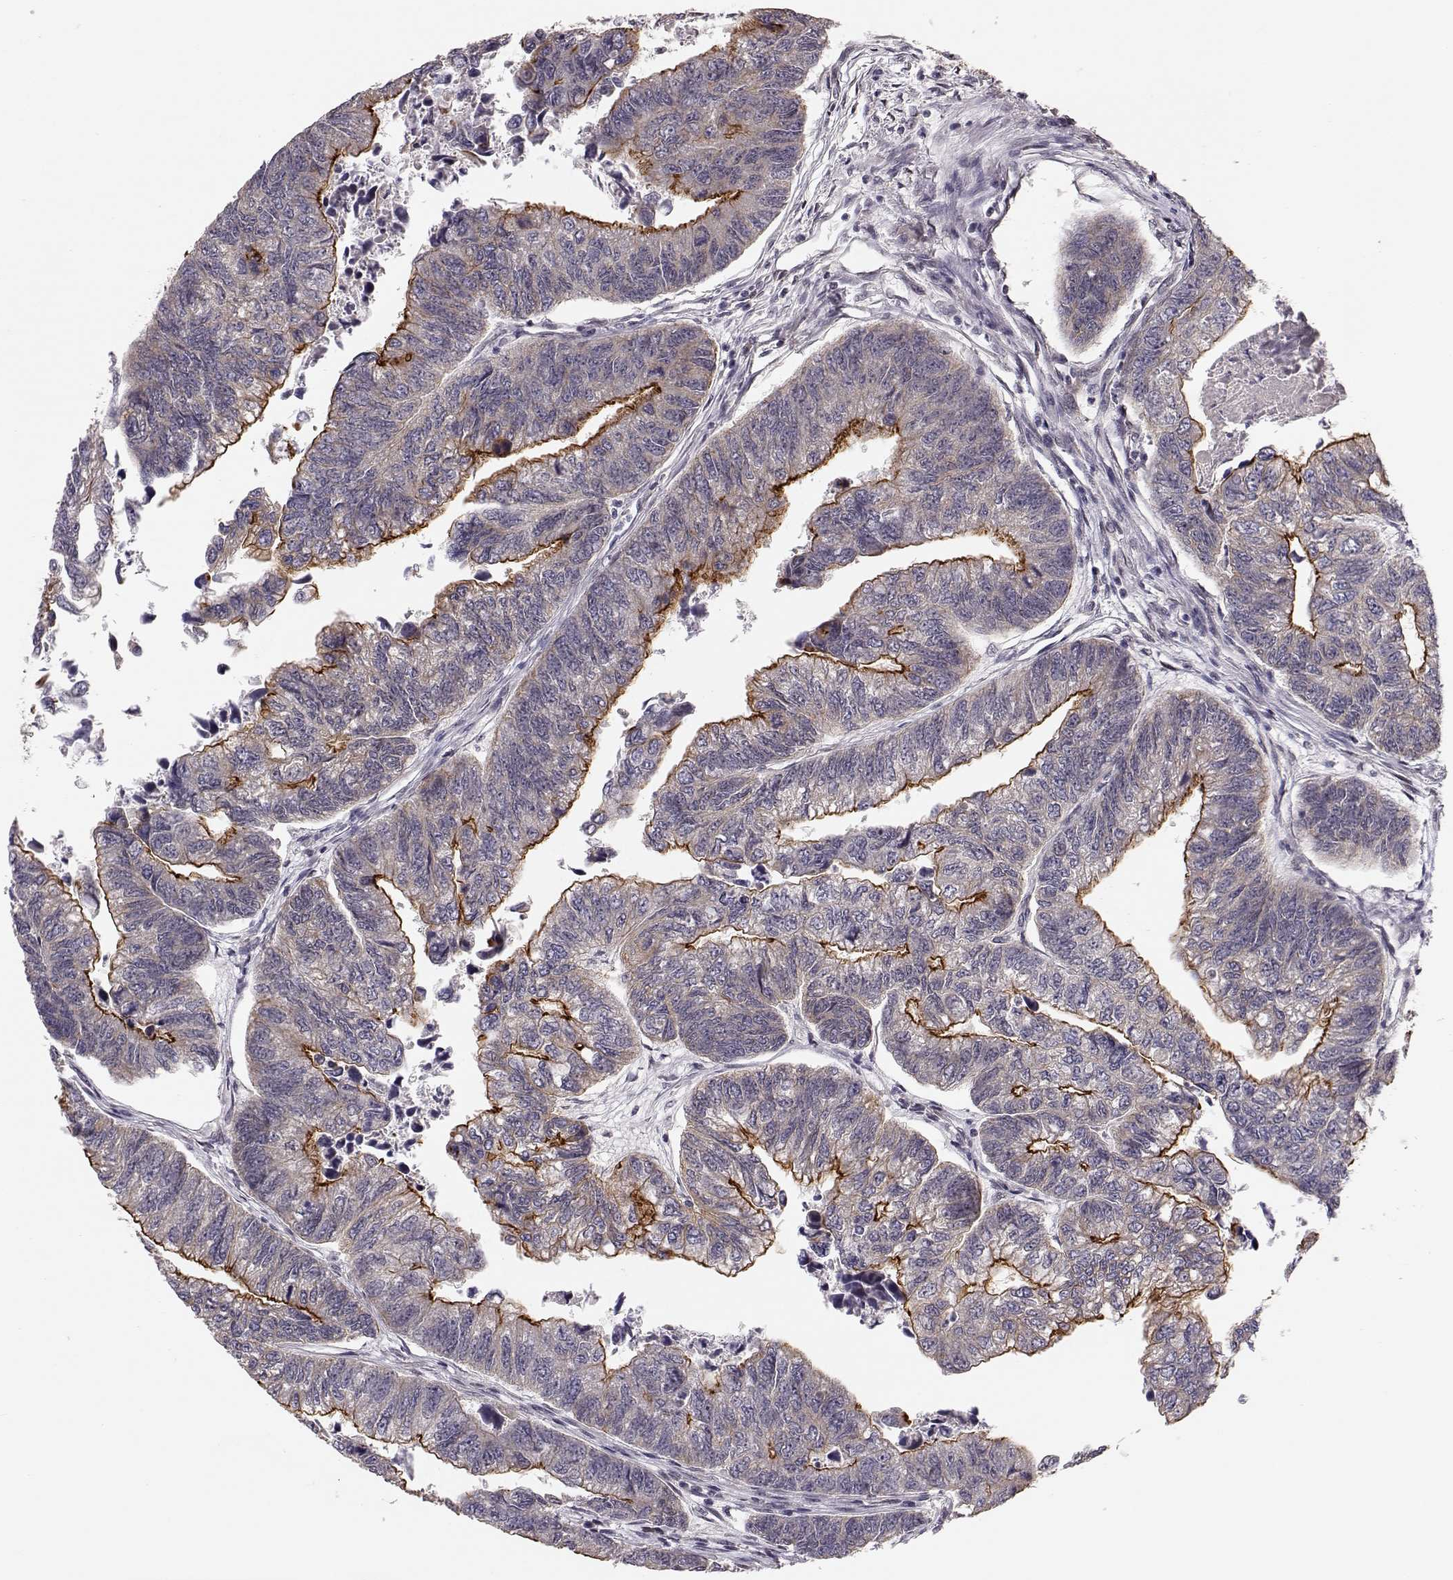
{"staining": {"intensity": "strong", "quantity": "<25%", "location": "cytoplasmic/membranous"}, "tissue": "colorectal cancer", "cell_type": "Tumor cells", "image_type": "cancer", "snomed": [{"axis": "morphology", "description": "Adenocarcinoma, NOS"}, {"axis": "topography", "description": "Colon"}], "caption": "Immunohistochemical staining of adenocarcinoma (colorectal) displays medium levels of strong cytoplasmic/membranous protein staining in about <25% of tumor cells. (DAB IHC, brown staining for protein, blue staining for nuclei).", "gene": "PLEKHG3", "patient": {"sex": "female", "age": 65}}